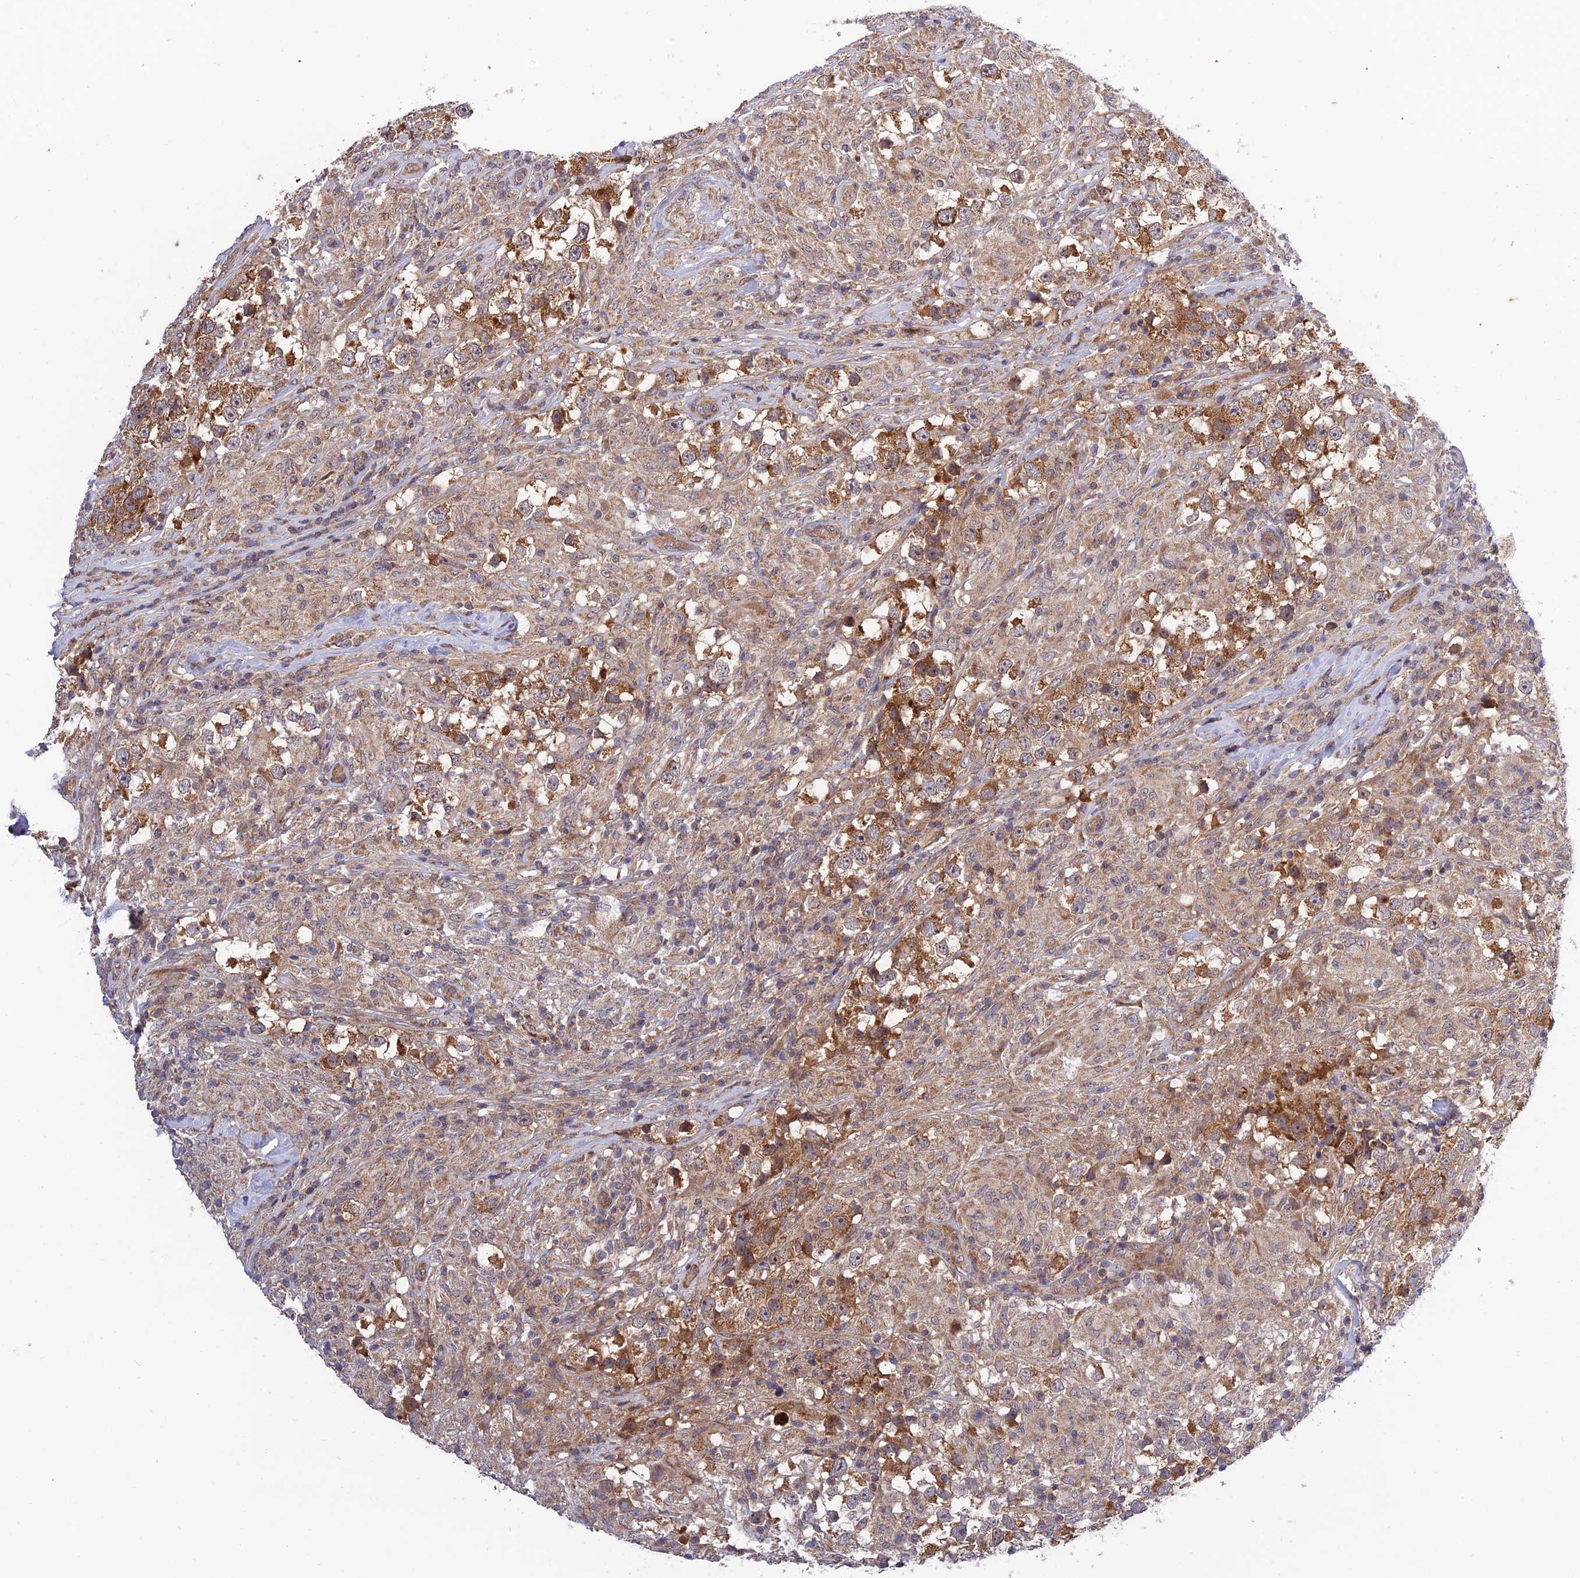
{"staining": {"intensity": "moderate", "quantity": ">75%", "location": "cytoplasmic/membranous"}, "tissue": "testis cancer", "cell_type": "Tumor cells", "image_type": "cancer", "snomed": [{"axis": "morphology", "description": "Seminoma, NOS"}, {"axis": "topography", "description": "Testis"}], "caption": "A photomicrograph of human testis cancer (seminoma) stained for a protein demonstrates moderate cytoplasmic/membranous brown staining in tumor cells. The protein is stained brown, and the nuclei are stained in blue (DAB (3,3'-diaminobenzidine) IHC with brightfield microscopy, high magnification).", "gene": "PLEKHG2", "patient": {"sex": "male", "age": 46}}